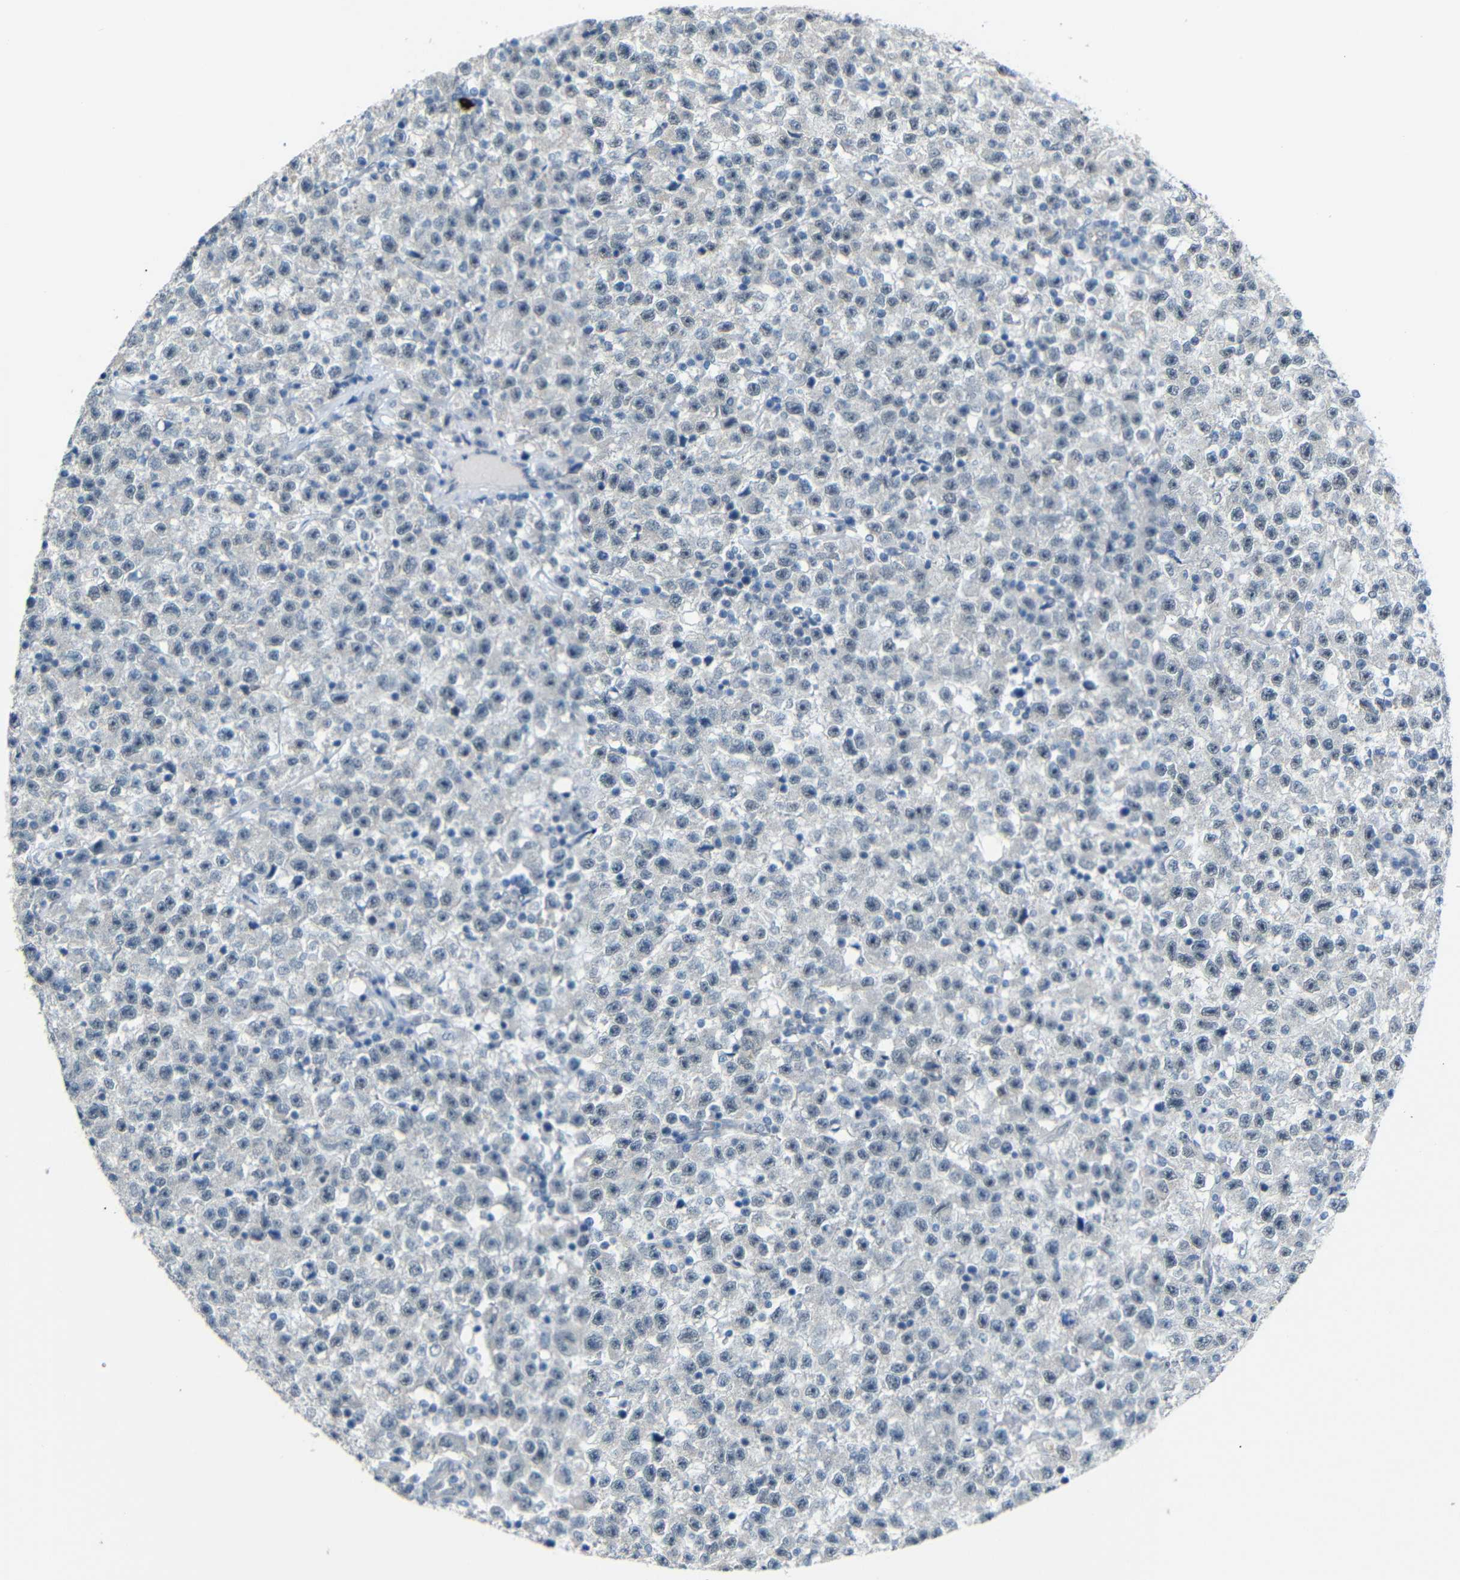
{"staining": {"intensity": "negative", "quantity": "none", "location": "none"}, "tissue": "testis cancer", "cell_type": "Tumor cells", "image_type": "cancer", "snomed": [{"axis": "morphology", "description": "Seminoma, NOS"}, {"axis": "topography", "description": "Testis"}], "caption": "Testis cancer (seminoma) was stained to show a protein in brown. There is no significant expression in tumor cells.", "gene": "GPR158", "patient": {"sex": "male", "age": 22}}